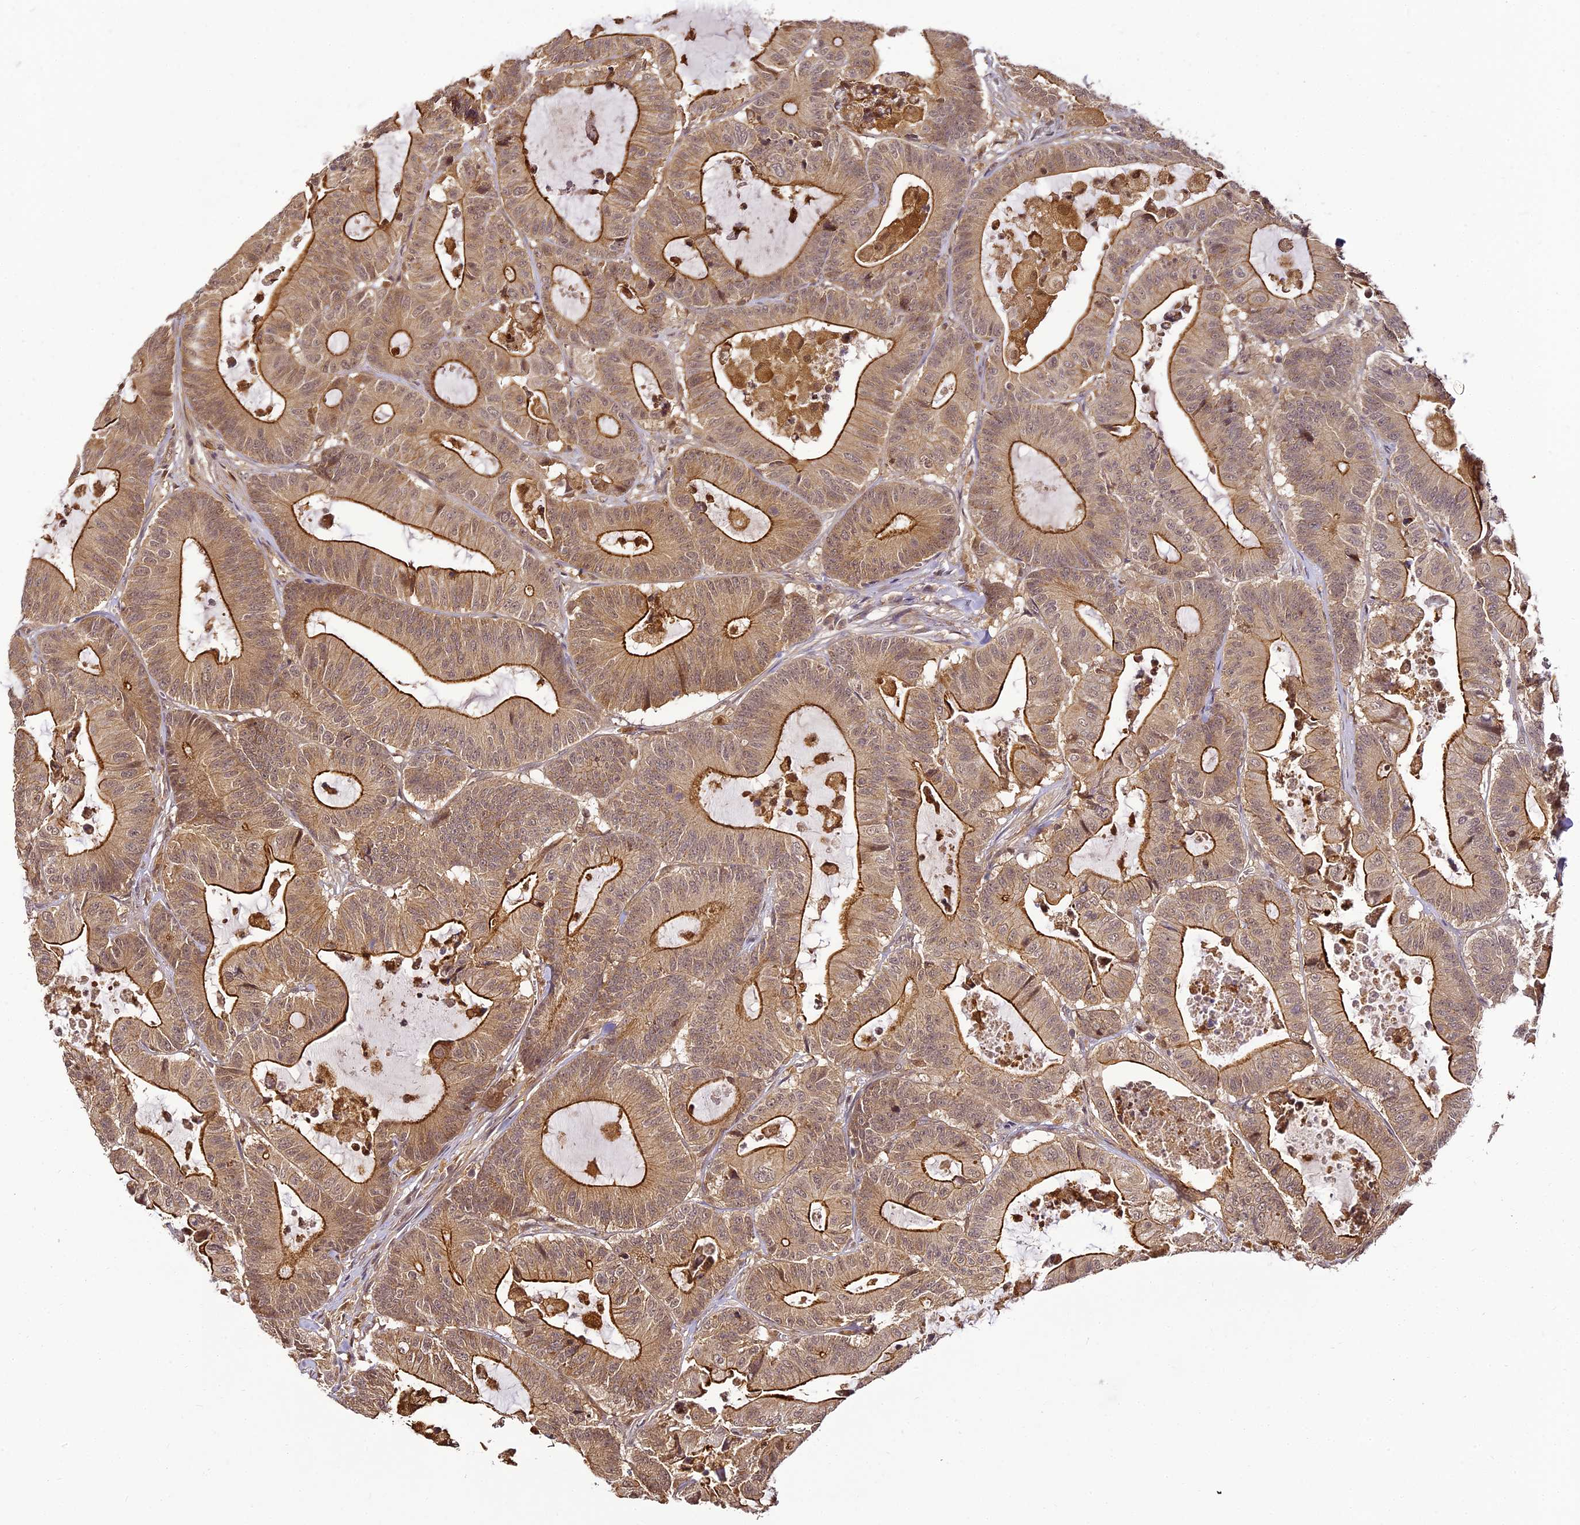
{"staining": {"intensity": "strong", "quantity": "25%-75%", "location": "cytoplasmic/membranous"}, "tissue": "colorectal cancer", "cell_type": "Tumor cells", "image_type": "cancer", "snomed": [{"axis": "morphology", "description": "Adenocarcinoma, NOS"}, {"axis": "topography", "description": "Colon"}], "caption": "IHC histopathology image of colorectal cancer stained for a protein (brown), which exhibits high levels of strong cytoplasmic/membranous expression in approximately 25%-75% of tumor cells.", "gene": "BCDIN3D", "patient": {"sex": "female", "age": 84}}